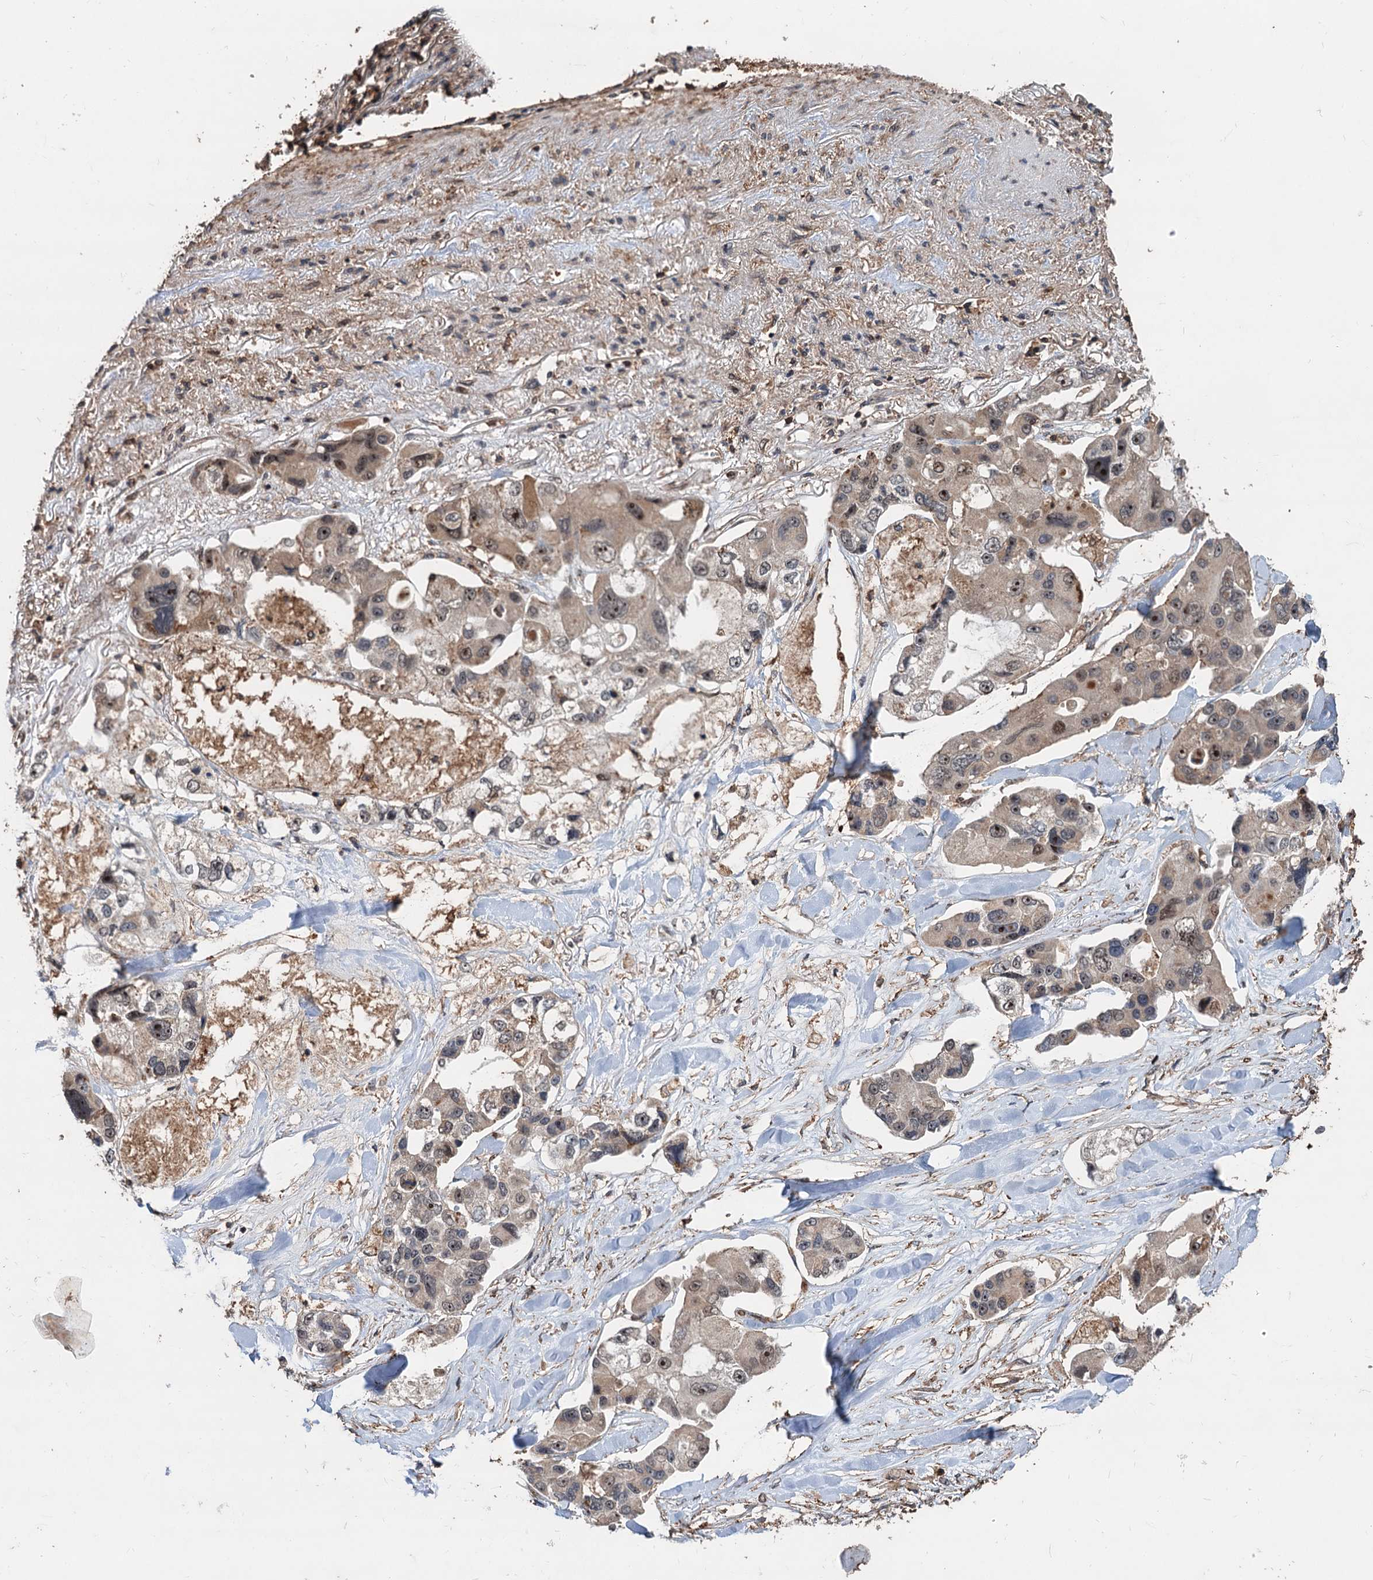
{"staining": {"intensity": "moderate", "quantity": ">75%", "location": "cytoplasmic/membranous,nuclear"}, "tissue": "lung cancer", "cell_type": "Tumor cells", "image_type": "cancer", "snomed": [{"axis": "morphology", "description": "Adenocarcinoma, NOS"}, {"axis": "topography", "description": "Lung"}], "caption": "Immunohistochemical staining of lung adenocarcinoma shows medium levels of moderate cytoplasmic/membranous and nuclear protein expression in approximately >75% of tumor cells.", "gene": "TMA16", "patient": {"sex": "female", "age": 54}}